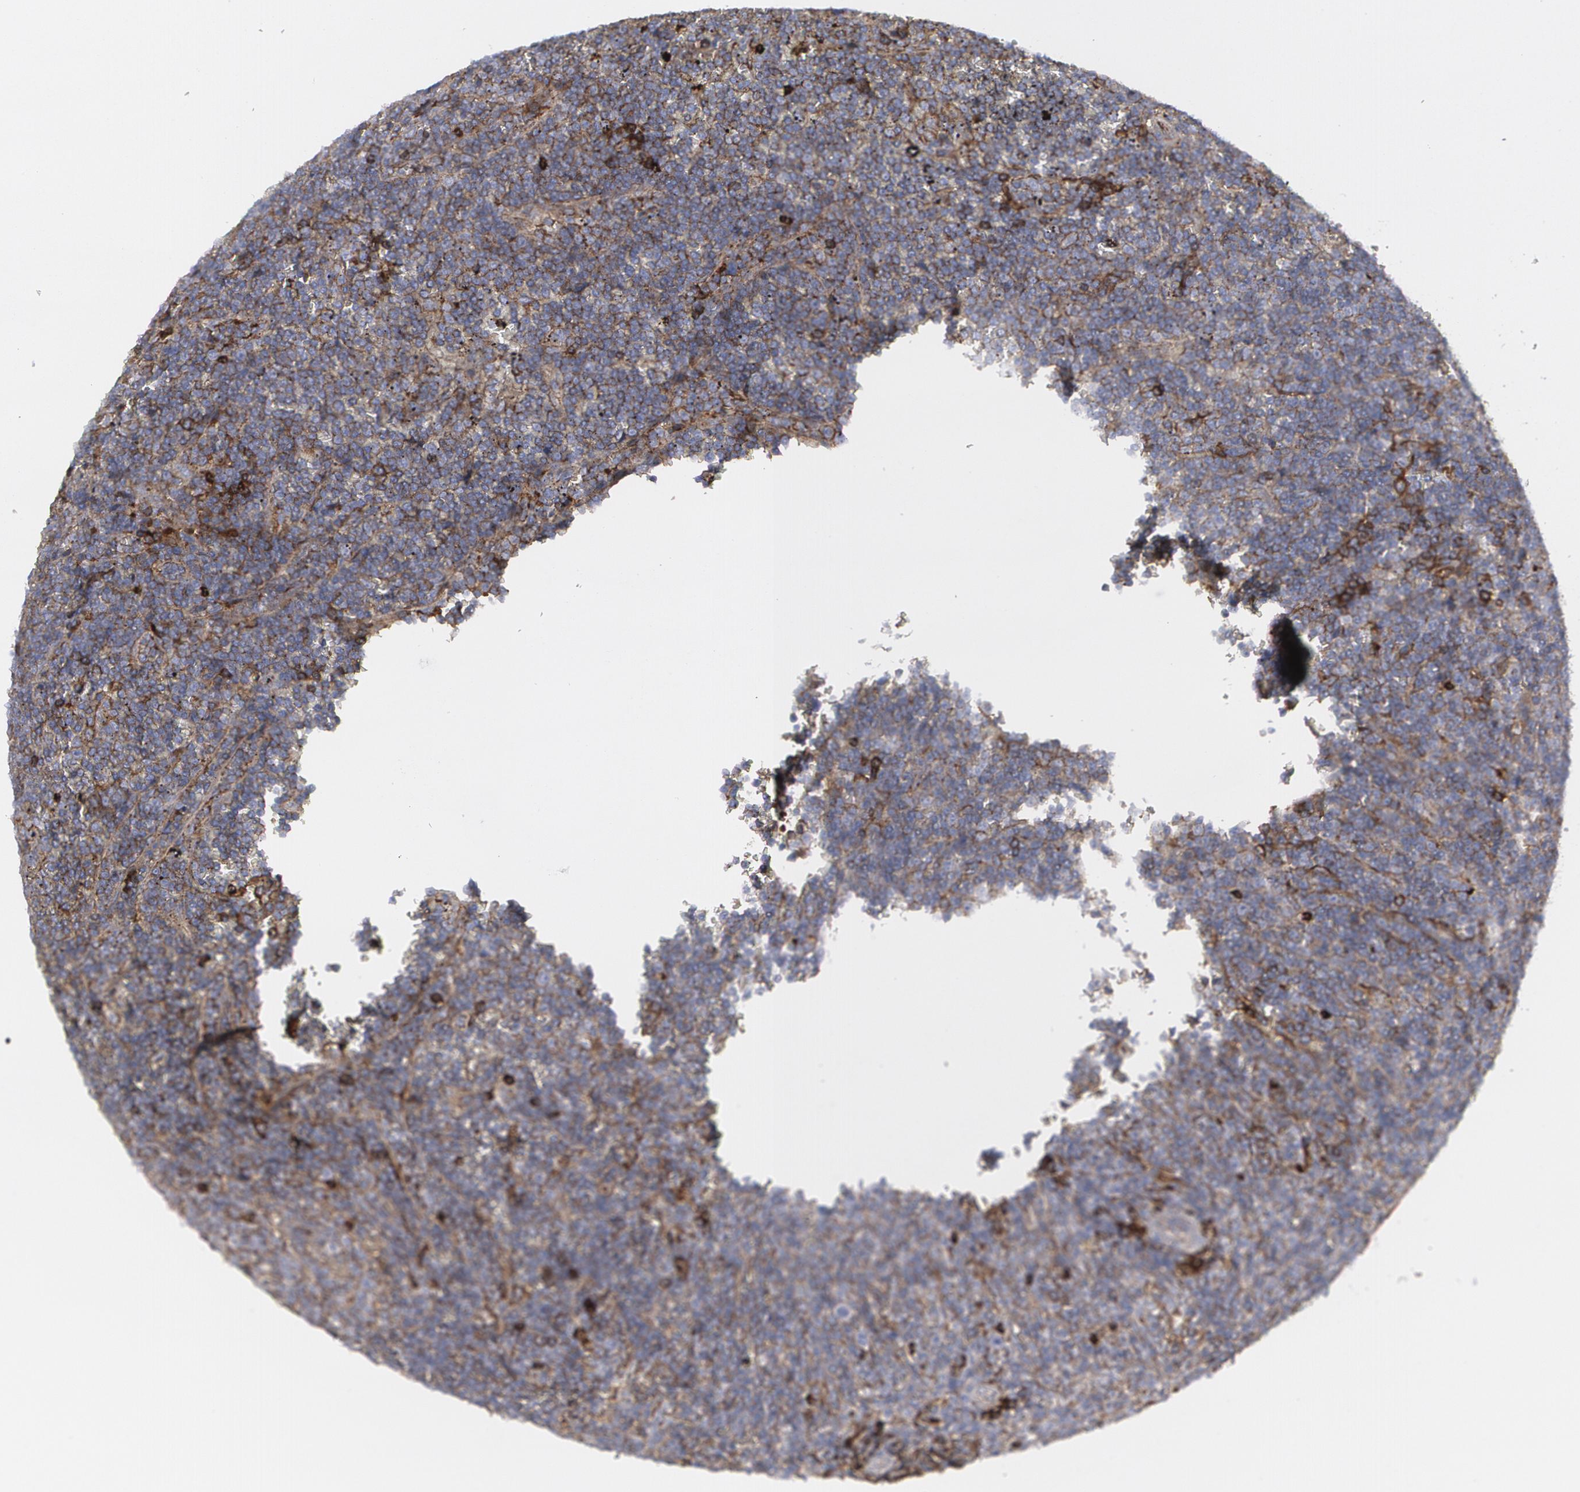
{"staining": {"intensity": "moderate", "quantity": "<25%", "location": "cytoplasmic/membranous"}, "tissue": "lymphoma", "cell_type": "Tumor cells", "image_type": "cancer", "snomed": [{"axis": "morphology", "description": "Malignant lymphoma, non-Hodgkin's type, Low grade"}, {"axis": "topography", "description": "Spleen"}], "caption": "Immunohistochemical staining of human low-grade malignant lymphoma, non-Hodgkin's type demonstrates moderate cytoplasmic/membranous protein staining in approximately <25% of tumor cells.", "gene": "LRG1", "patient": {"sex": "male", "age": 80}}